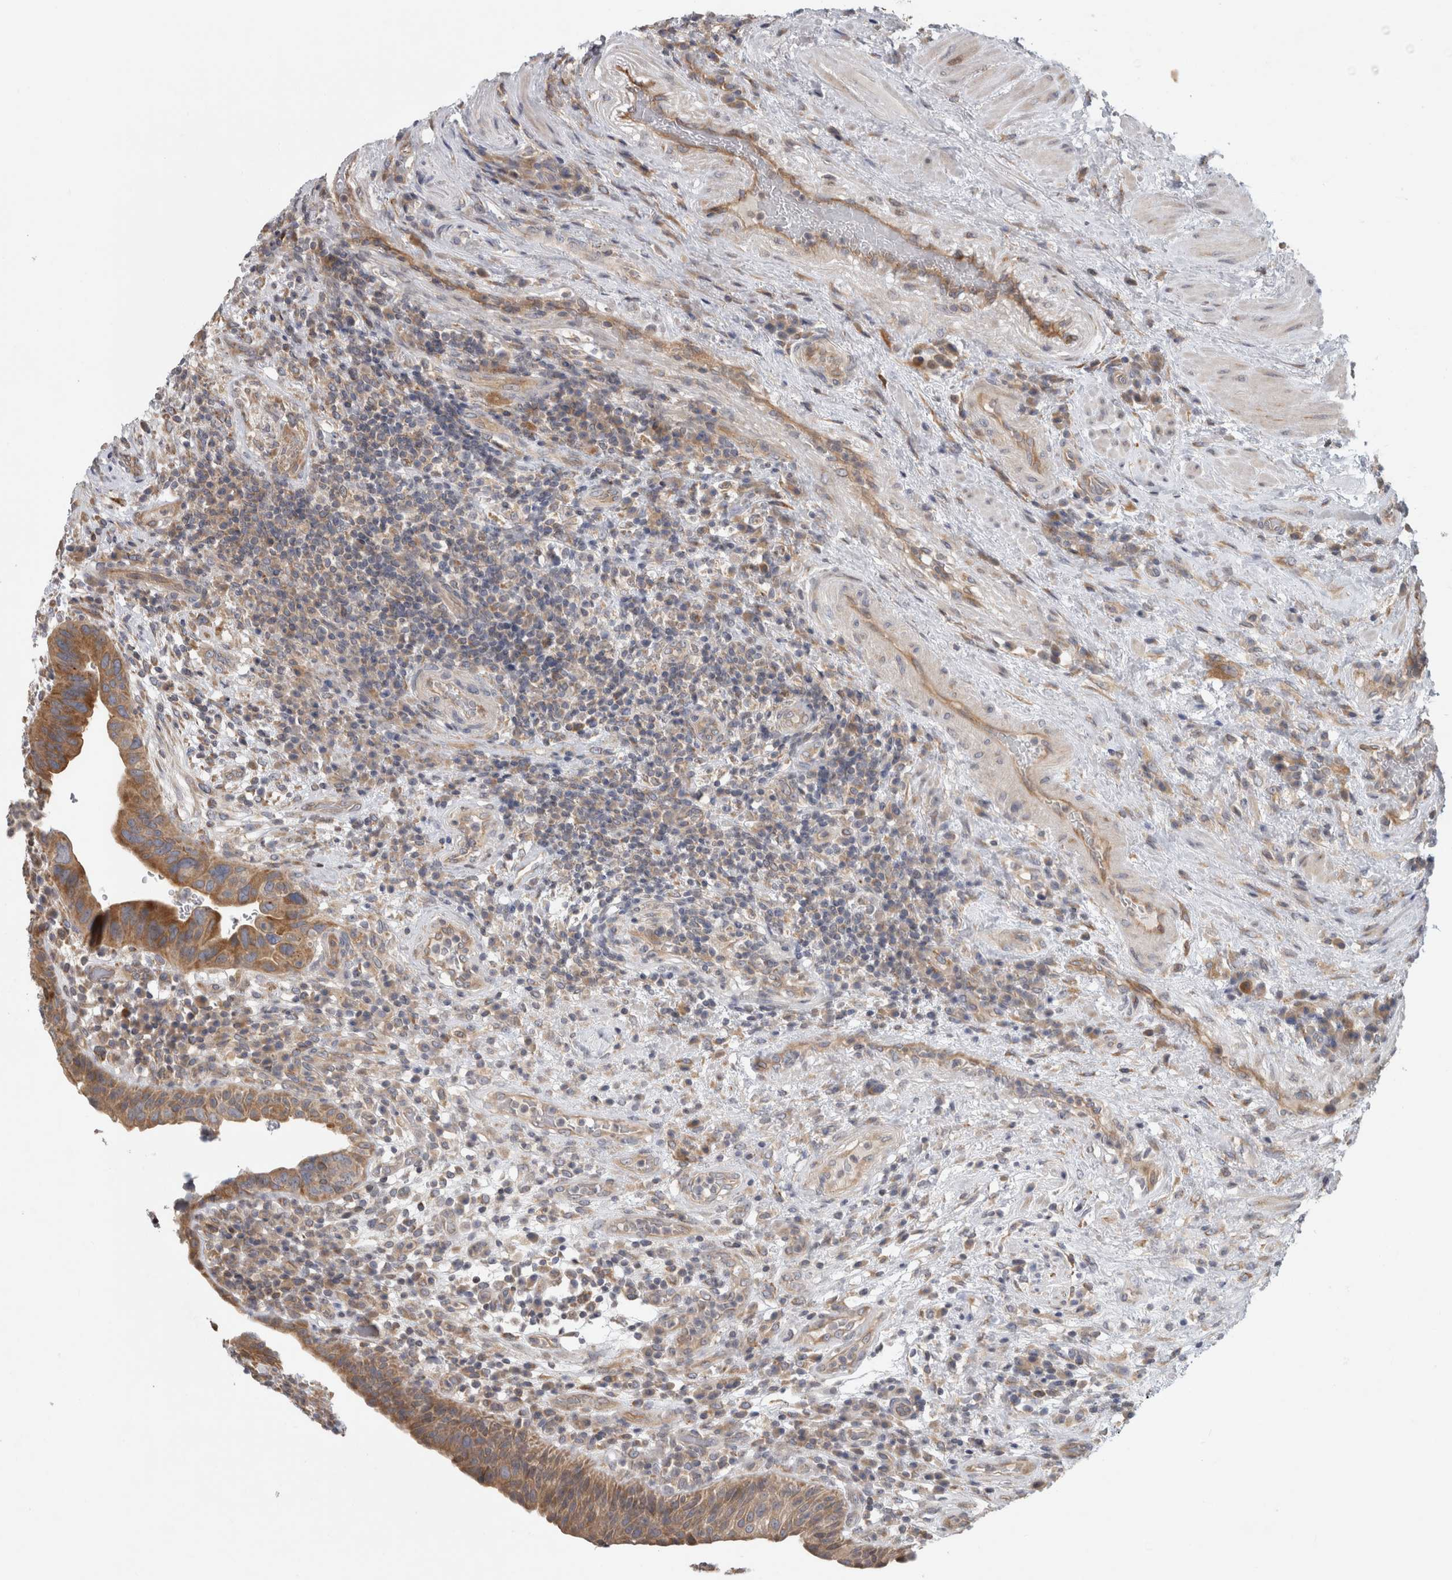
{"staining": {"intensity": "moderate", "quantity": ">75%", "location": "cytoplasmic/membranous"}, "tissue": "urothelial cancer", "cell_type": "Tumor cells", "image_type": "cancer", "snomed": [{"axis": "morphology", "description": "Urothelial carcinoma, High grade"}, {"axis": "topography", "description": "Urinary bladder"}], "caption": "A medium amount of moderate cytoplasmic/membranous staining is identified in about >75% of tumor cells in urothelial cancer tissue. Using DAB (brown) and hematoxylin (blue) stains, captured at high magnification using brightfield microscopy.", "gene": "PARP6", "patient": {"sex": "female", "age": 82}}